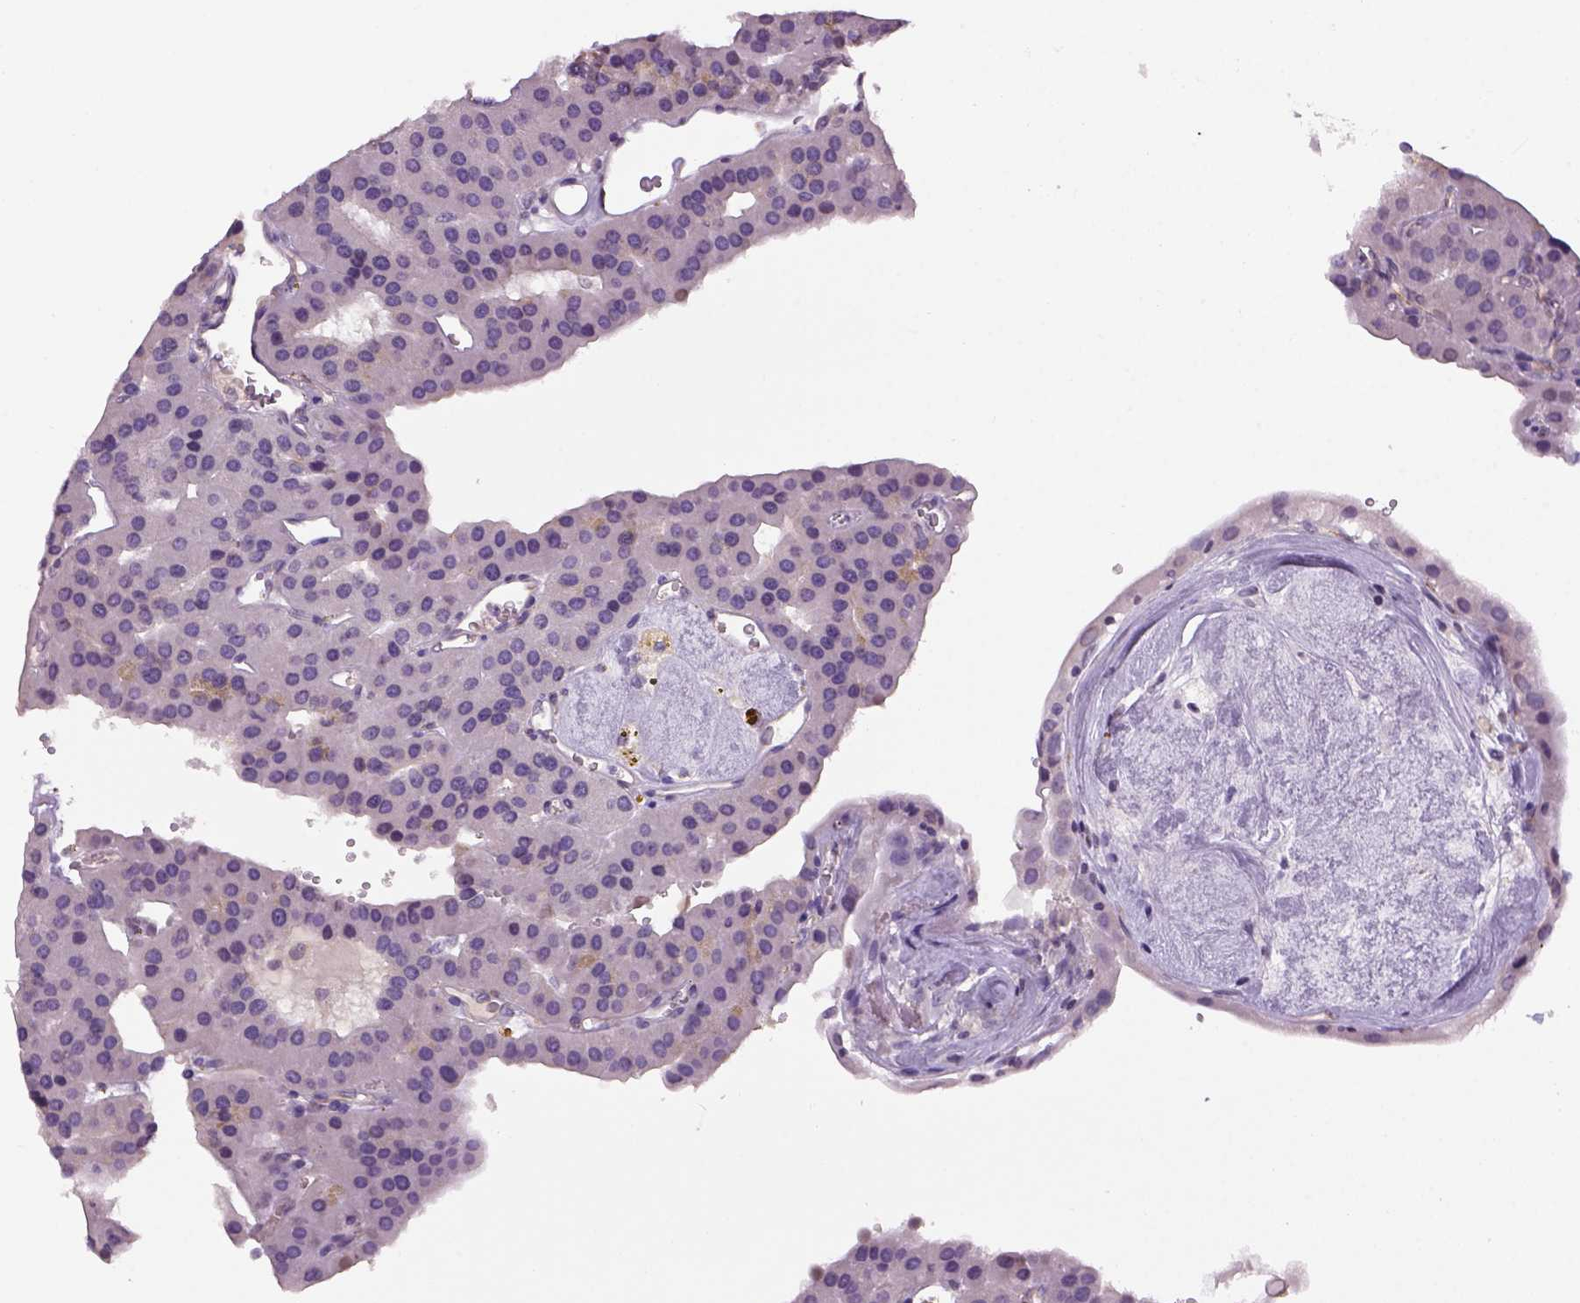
{"staining": {"intensity": "negative", "quantity": "none", "location": "none"}, "tissue": "parathyroid gland", "cell_type": "Glandular cells", "image_type": "normal", "snomed": [{"axis": "morphology", "description": "Normal tissue, NOS"}, {"axis": "morphology", "description": "Adenoma, NOS"}, {"axis": "topography", "description": "Parathyroid gland"}], "caption": "IHC of unremarkable parathyroid gland shows no staining in glandular cells.", "gene": "PRRT1", "patient": {"sex": "female", "age": 86}}